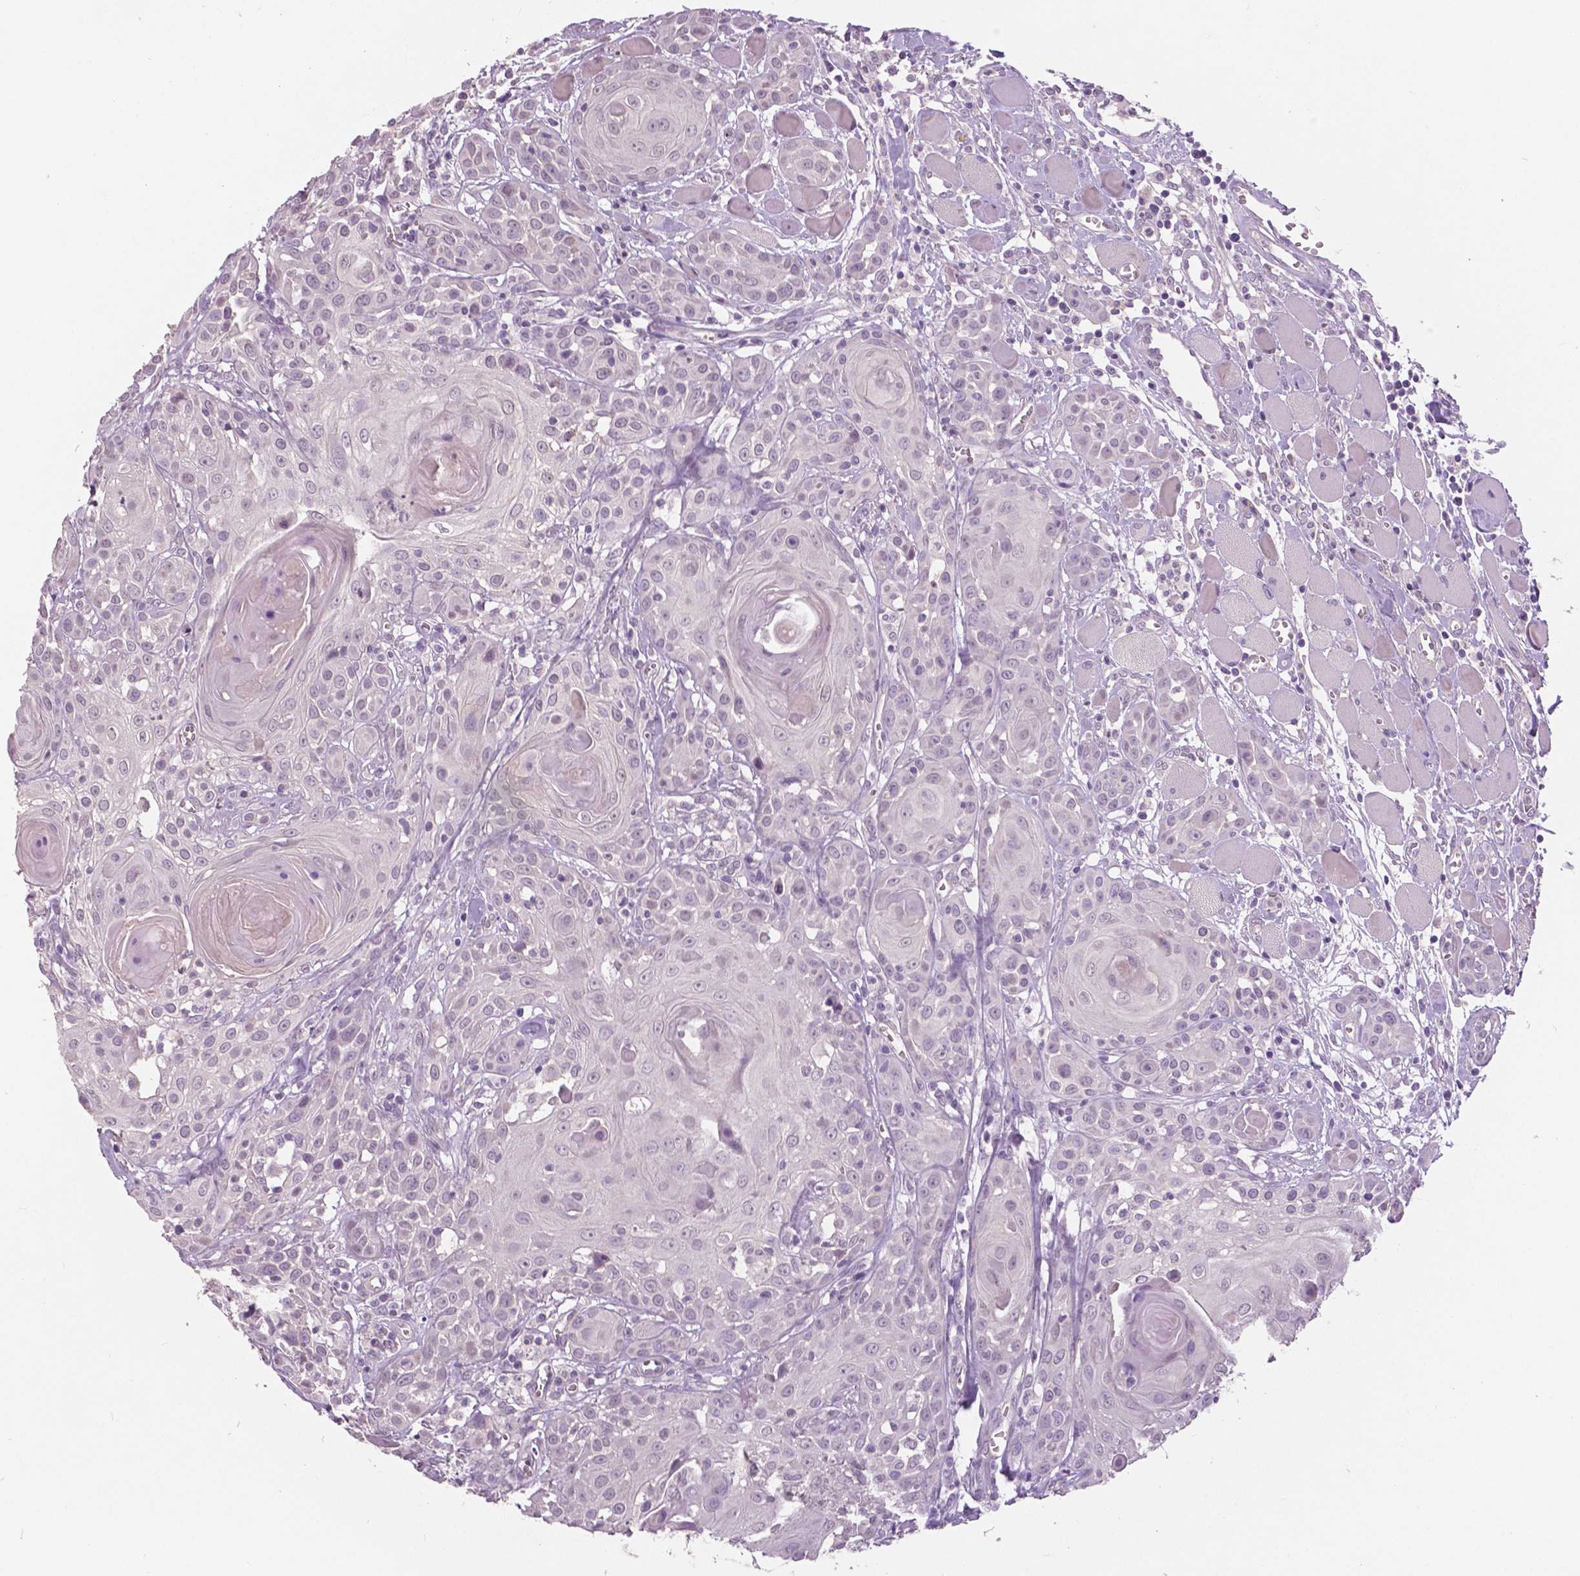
{"staining": {"intensity": "negative", "quantity": "none", "location": "none"}, "tissue": "head and neck cancer", "cell_type": "Tumor cells", "image_type": "cancer", "snomed": [{"axis": "morphology", "description": "Squamous cell carcinoma, NOS"}, {"axis": "topography", "description": "Head-Neck"}], "caption": "The immunohistochemistry (IHC) image has no significant staining in tumor cells of head and neck squamous cell carcinoma tissue.", "gene": "GRIN2A", "patient": {"sex": "female", "age": 80}}